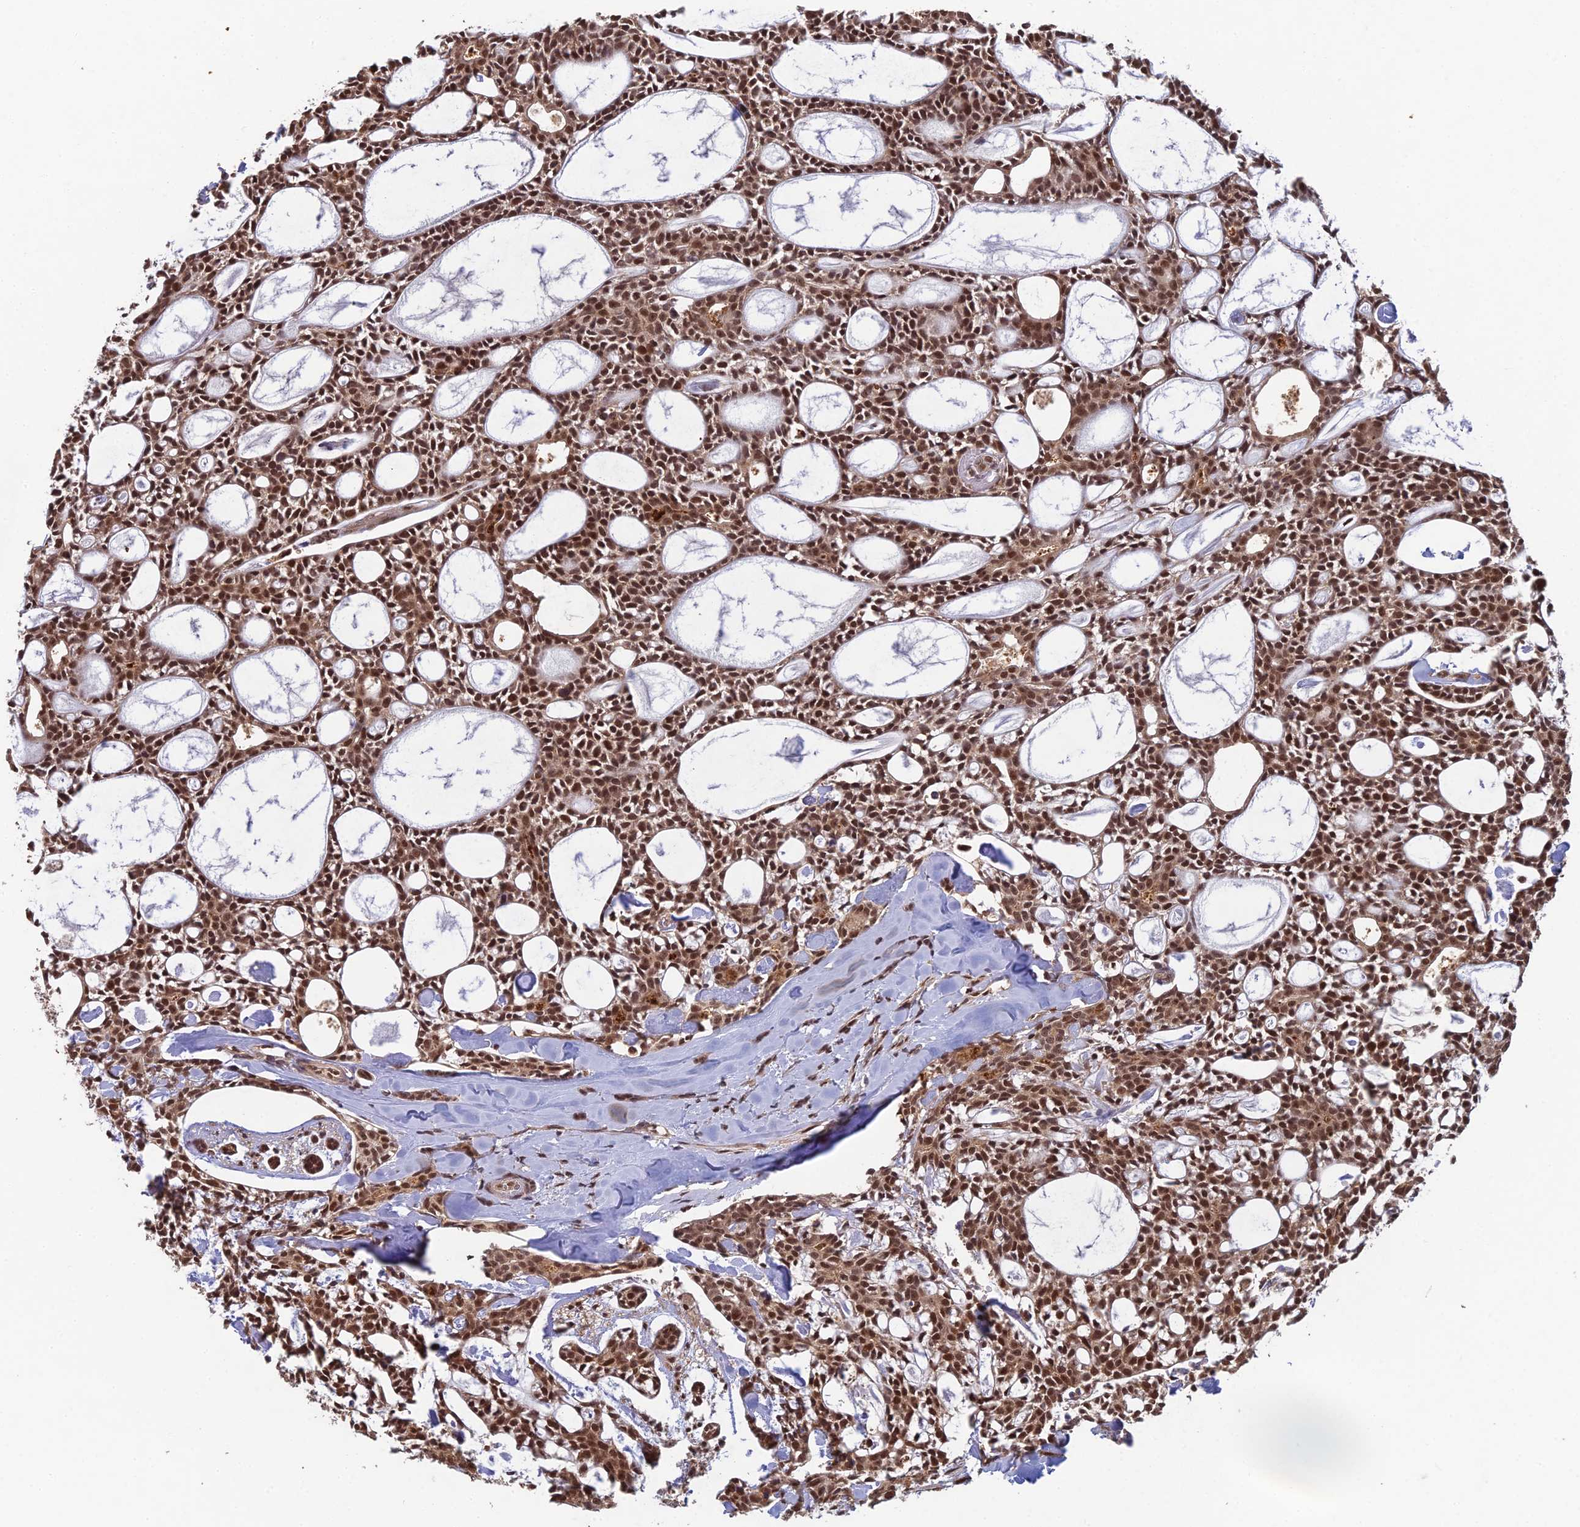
{"staining": {"intensity": "strong", "quantity": ">75%", "location": "nuclear"}, "tissue": "head and neck cancer", "cell_type": "Tumor cells", "image_type": "cancer", "snomed": [{"axis": "morphology", "description": "Adenocarcinoma, NOS"}, {"axis": "topography", "description": "Salivary gland"}, {"axis": "topography", "description": "Head-Neck"}], "caption": "Immunohistochemistry of human head and neck cancer (adenocarcinoma) demonstrates high levels of strong nuclear staining in about >75% of tumor cells. (Stains: DAB in brown, nuclei in blue, Microscopy: brightfield microscopy at high magnification).", "gene": "RANBP3", "patient": {"sex": "male", "age": 55}}